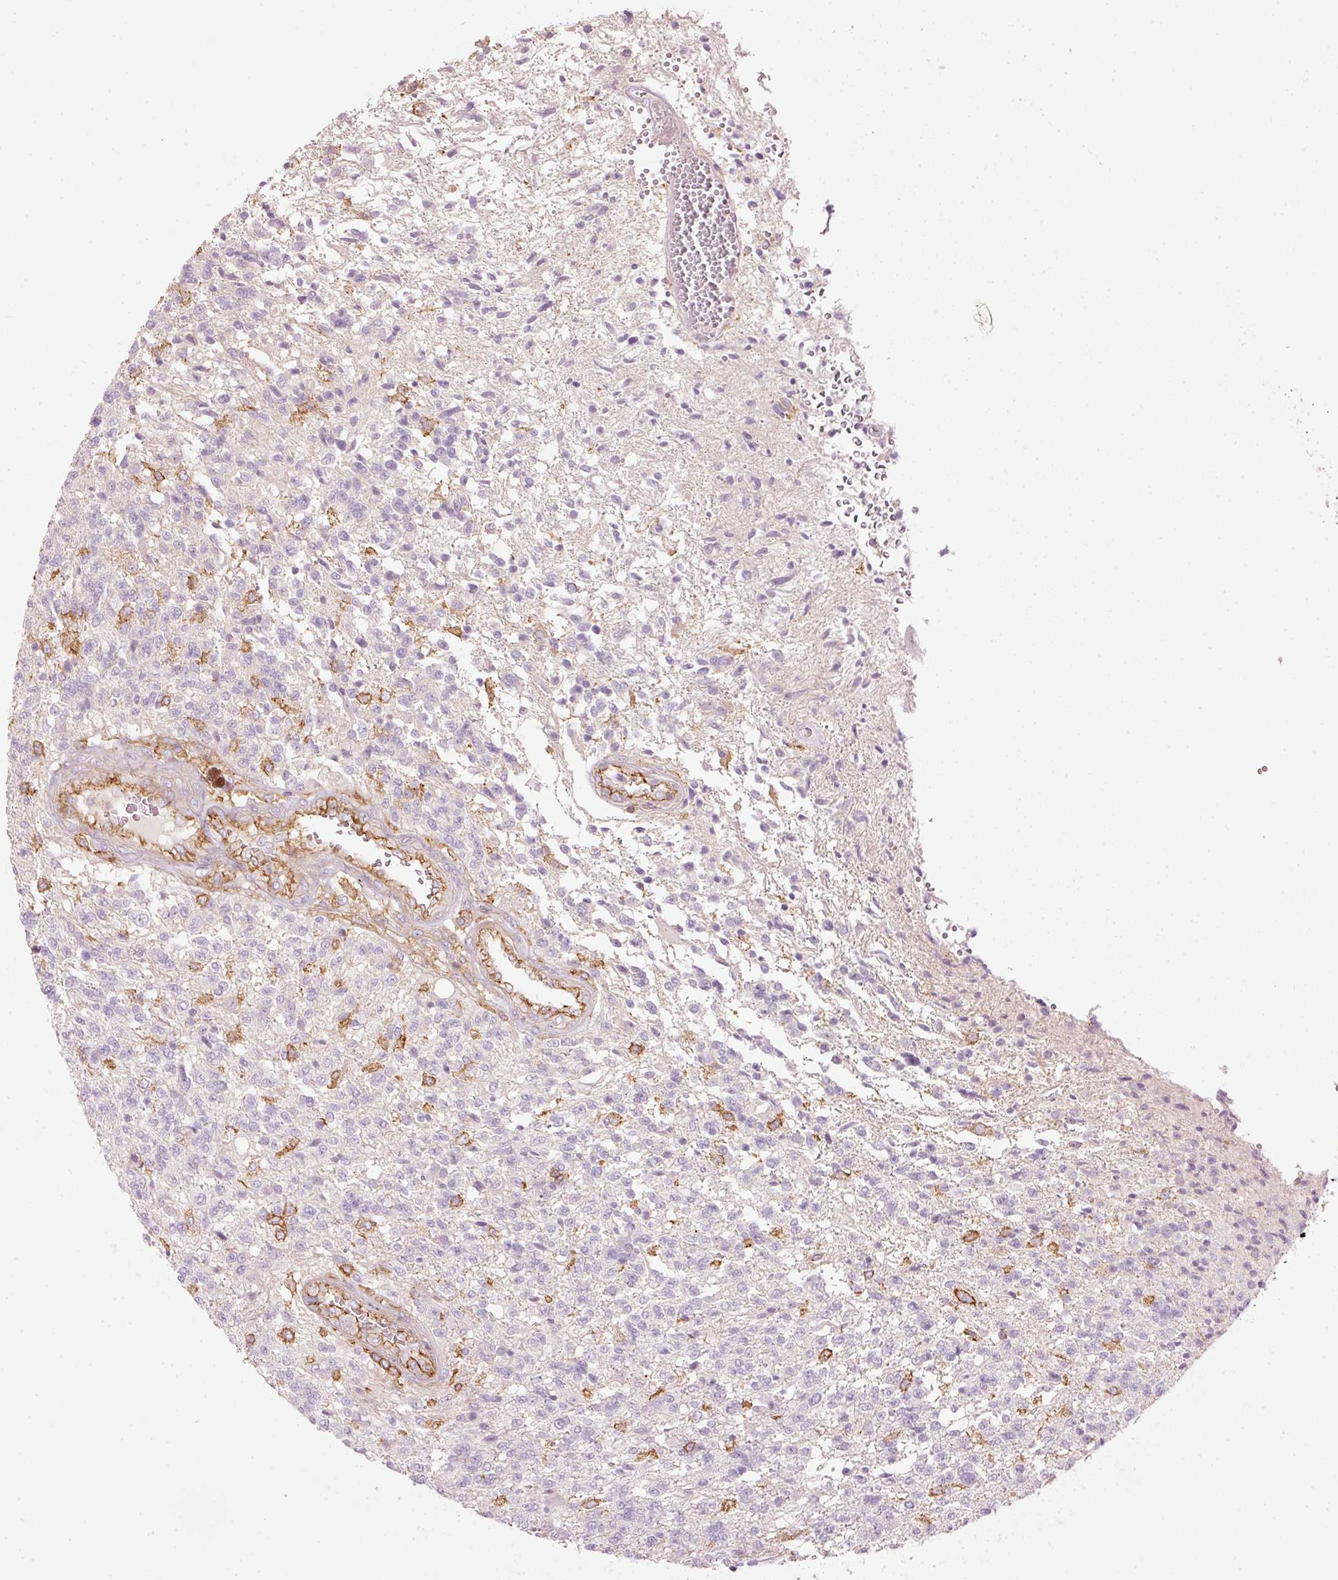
{"staining": {"intensity": "negative", "quantity": "none", "location": "none"}, "tissue": "glioma", "cell_type": "Tumor cells", "image_type": "cancer", "snomed": [{"axis": "morphology", "description": "Glioma, malignant, High grade"}, {"axis": "topography", "description": "Brain"}], "caption": "A histopathology image of human malignant glioma (high-grade) is negative for staining in tumor cells.", "gene": "SIPA1", "patient": {"sex": "male", "age": 56}}